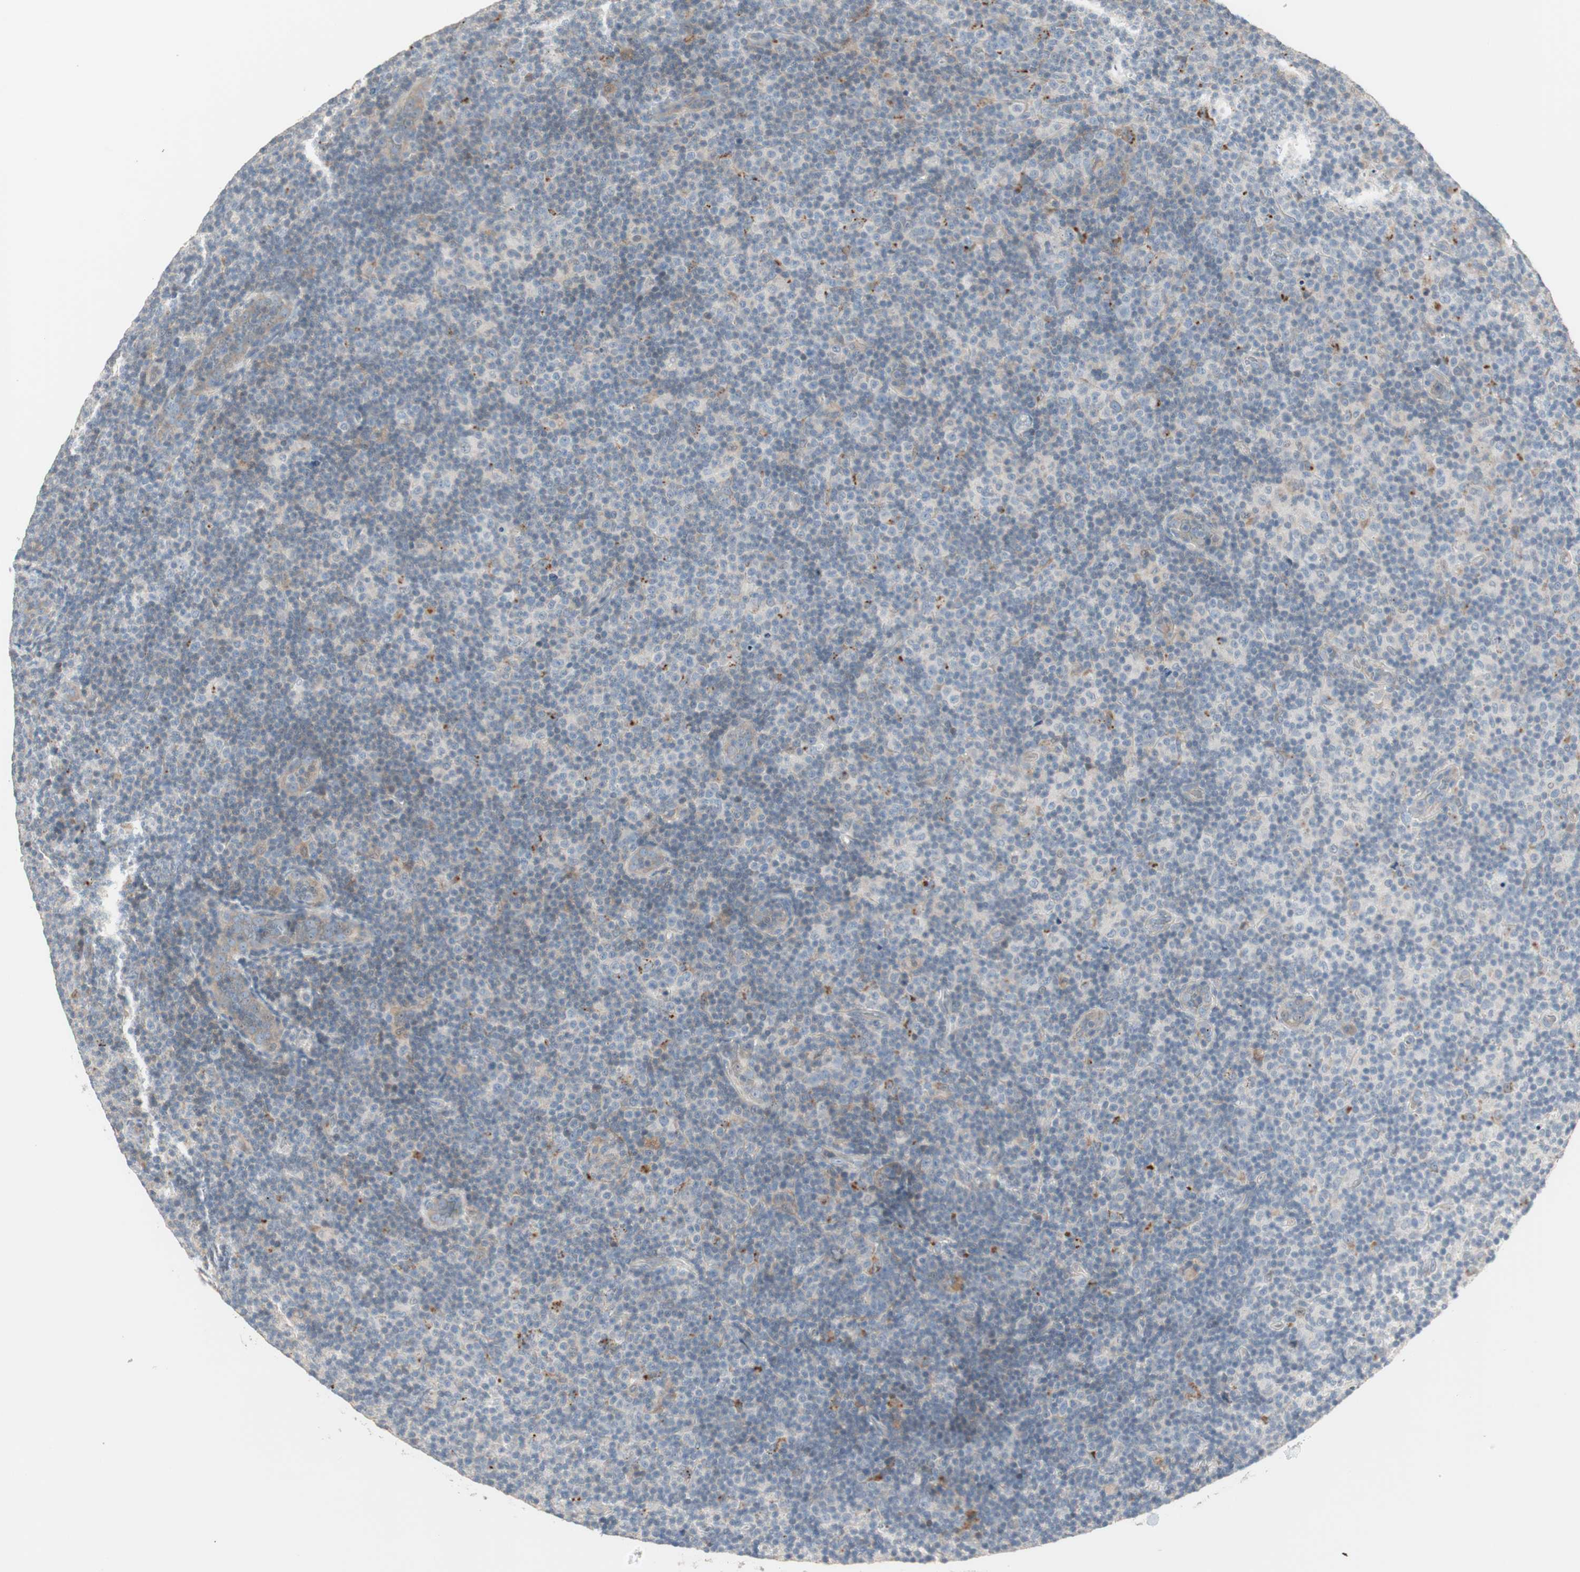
{"staining": {"intensity": "weak", "quantity": "25%-75%", "location": "cytoplasmic/membranous"}, "tissue": "lymphoma", "cell_type": "Tumor cells", "image_type": "cancer", "snomed": [{"axis": "morphology", "description": "Malignant lymphoma, non-Hodgkin's type, Low grade"}, {"axis": "topography", "description": "Lymph node"}], "caption": "Brown immunohistochemical staining in human lymphoma displays weak cytoplasmic/membranous expression in about 25%-75% of tumor cells.", "gene": "PDZK1", "patient": {"sex": "male", "age": 83}}